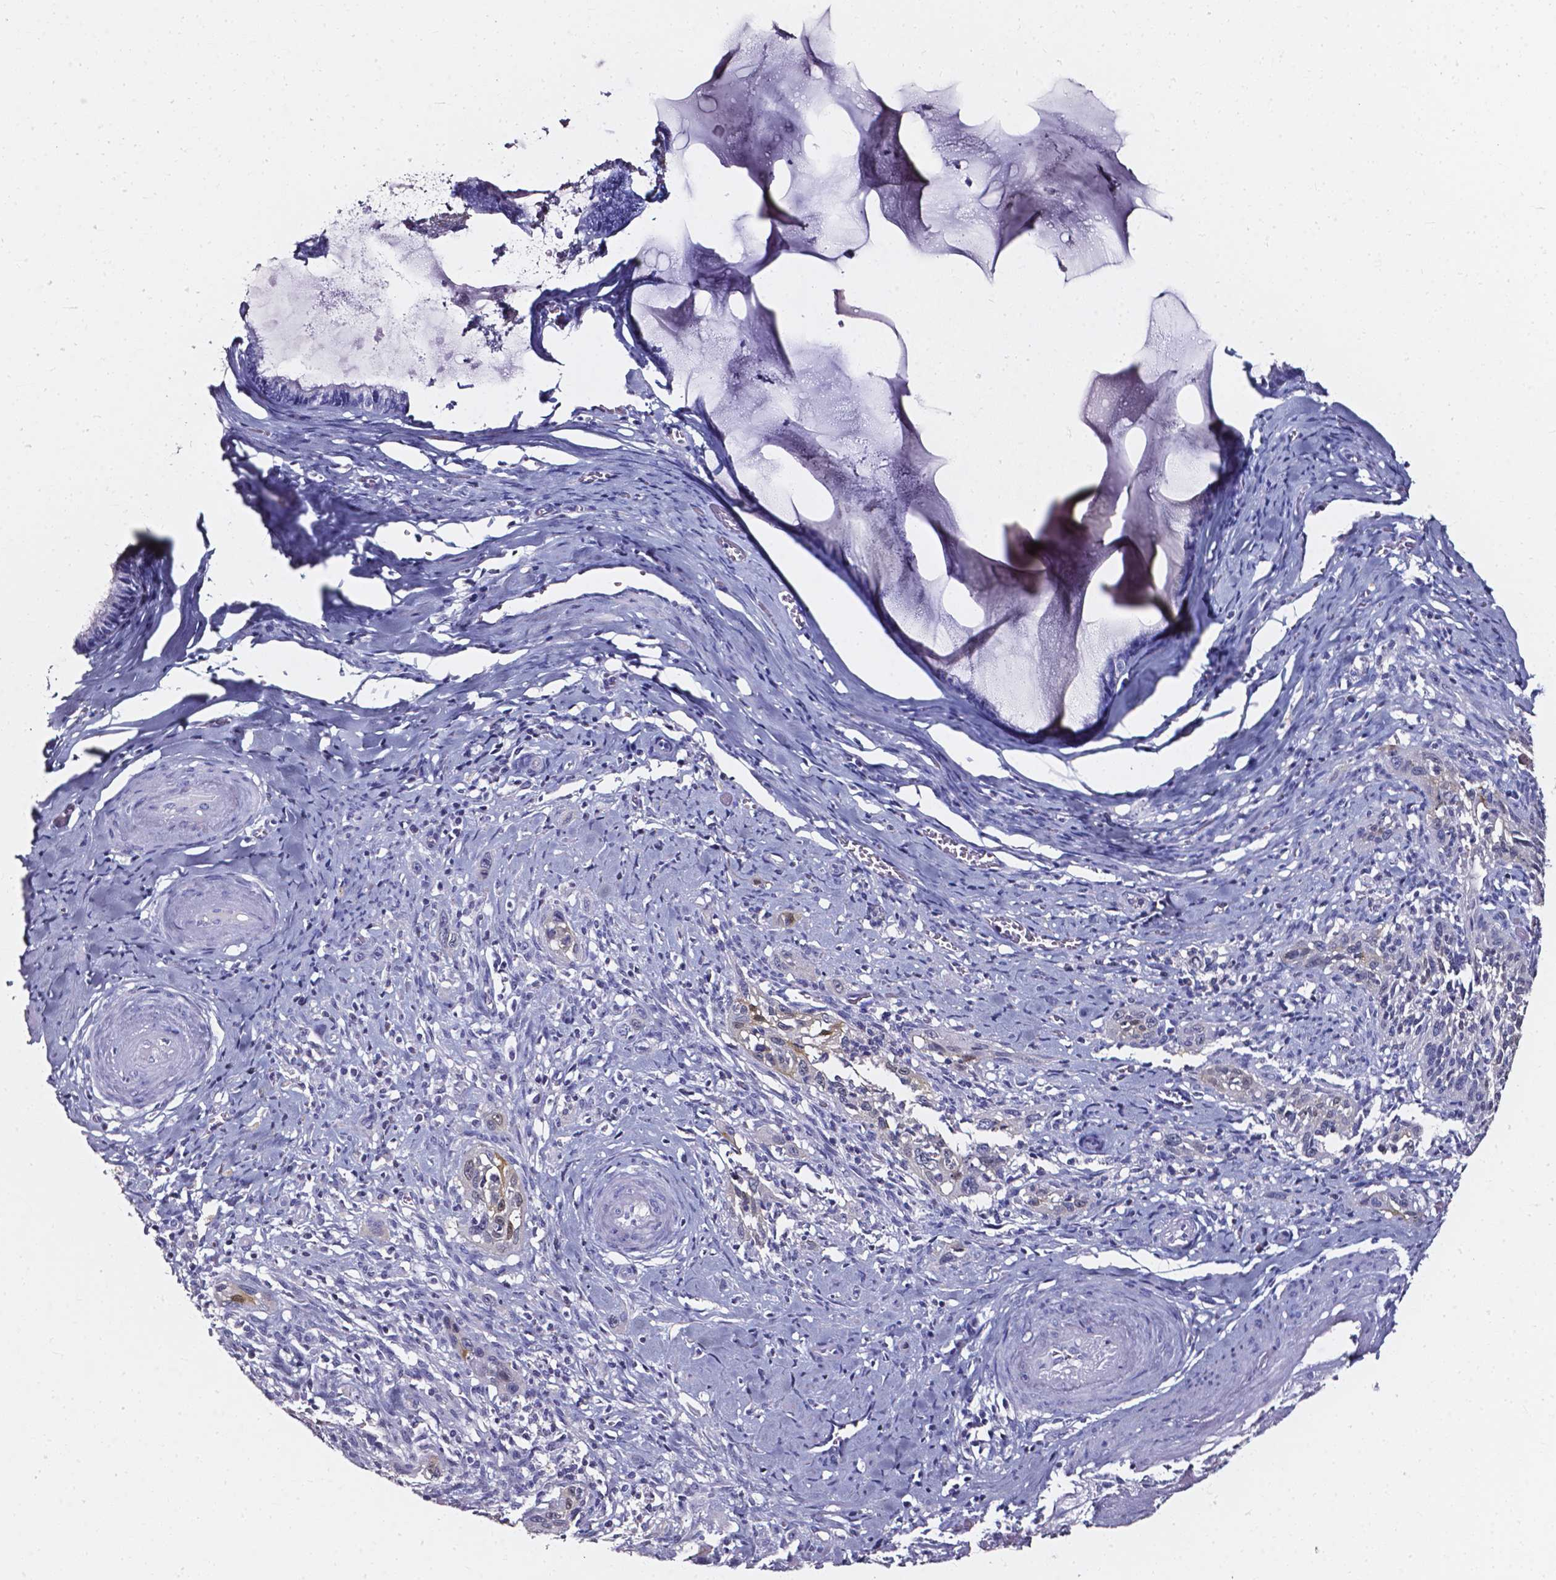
{"staining": {"intensity": "weak", "quantity": "<25%", "location": "cytoplasmic/membranous"}, "tissue": "cervical cancer", "cell_type": "Tumor cells", "image_type": "cancer", "snomed": [{"axis": "morphology", "description": "Squamous cell carcinoma, NOS"}, {"axis": "topography", "description": "Cervix"}], "caption": "This is a image of immunohistochemistry staining of cervical squamous cell carcinoma, which shows no expression in tumor cells.", "gene": "AKR1B10", "patient": {"sex": "female", "age": 51}}